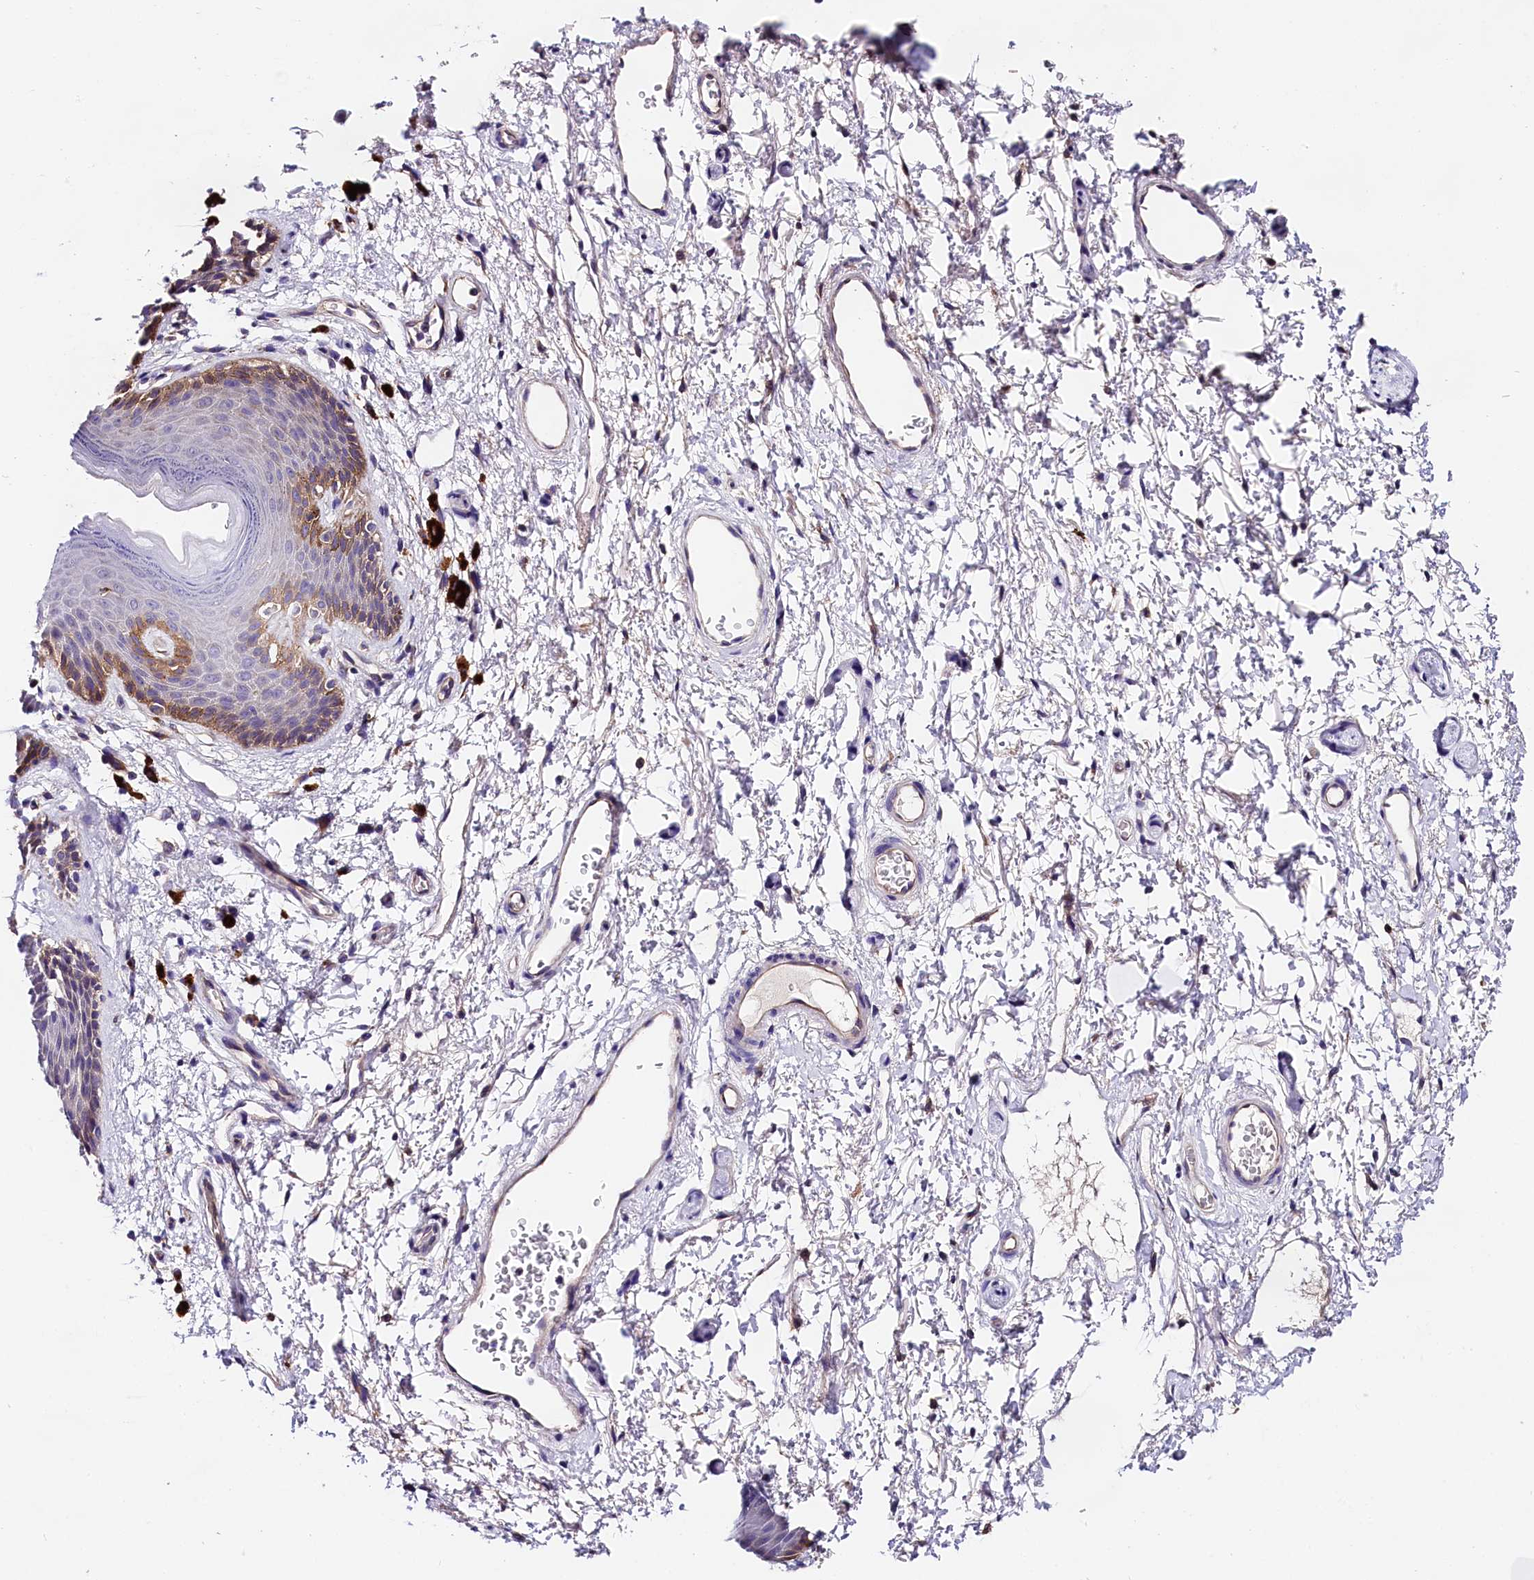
{"staining": {"intensity": "moderate", "quantity": "25%-75%", "location": "cytoplasmic/membranous"}, "tissue": "skin", "cell_type": "Epidermal cells", "image_type": "normal", "snomed": [{"axis": "morphology", "description": "Normal tissue, NOS"}, {"axis": "topography", "description": "Anal"}], "caption": "Protein expression analysis of unremarkable human skin reveals moderate cytoplasmic/membranous expression in approximately 25%-75% of epidermal cells.", "gene": "OAS3", "patient": {"sex": "female", "age": 46}}